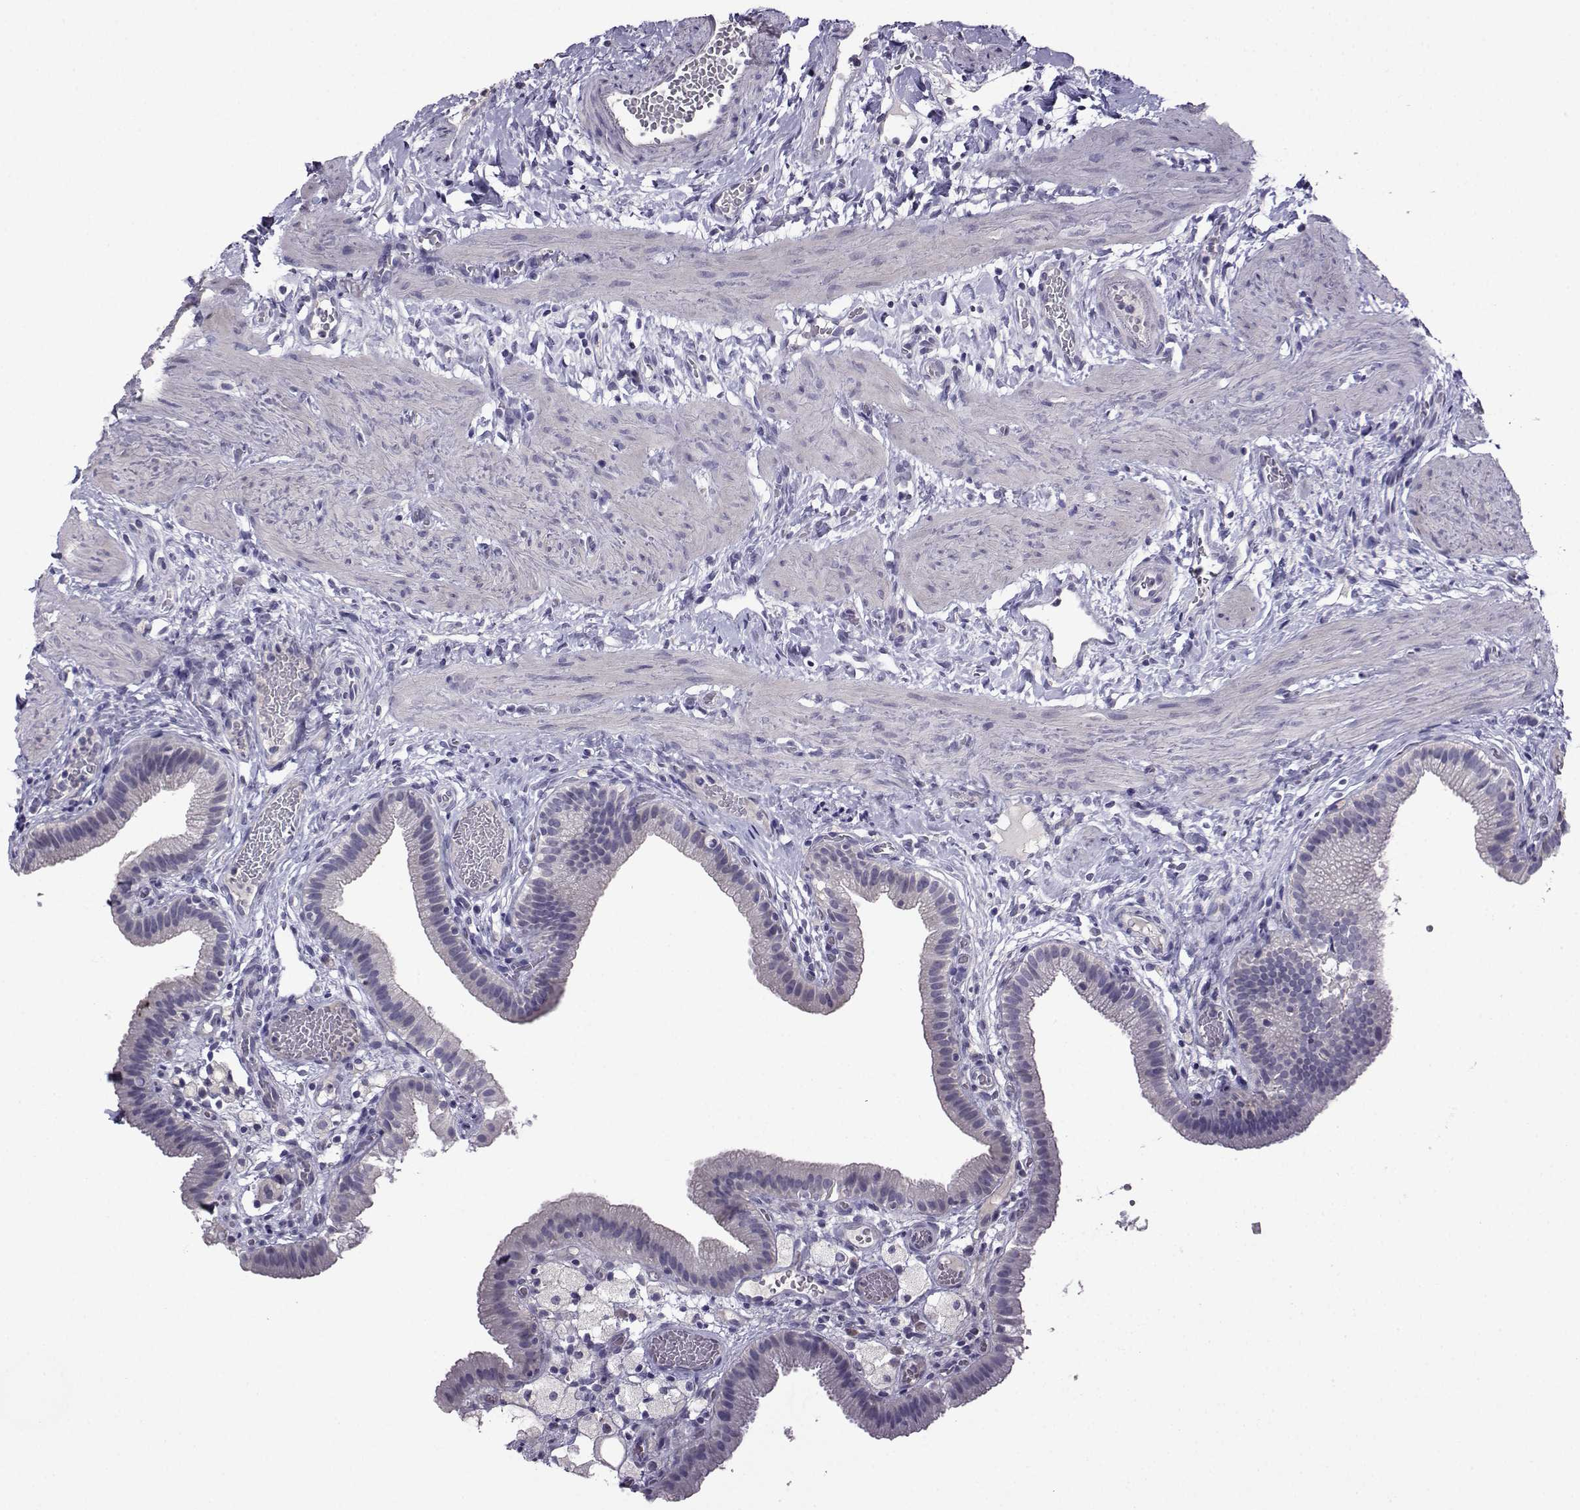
{"staining": {"intensity": "negative", "quantity": "none", "location": "none"}, "tissue": "gallbladder", "cell_type": "Glandular cells", "image_type": "normal", "snomed": [{"axis": "morphology", "description": "Normal tissue, NOS"}, {"axis": "topography", "description": "Gallbladder"}], "caption": "A high-resolution histopathology image shows immunohistochemistry staining of normal gallbladder, which exhibits no significant staining in glandular cells.", "gene": "CRYBB1", "patient": {"sex": "female", "age": 24}}